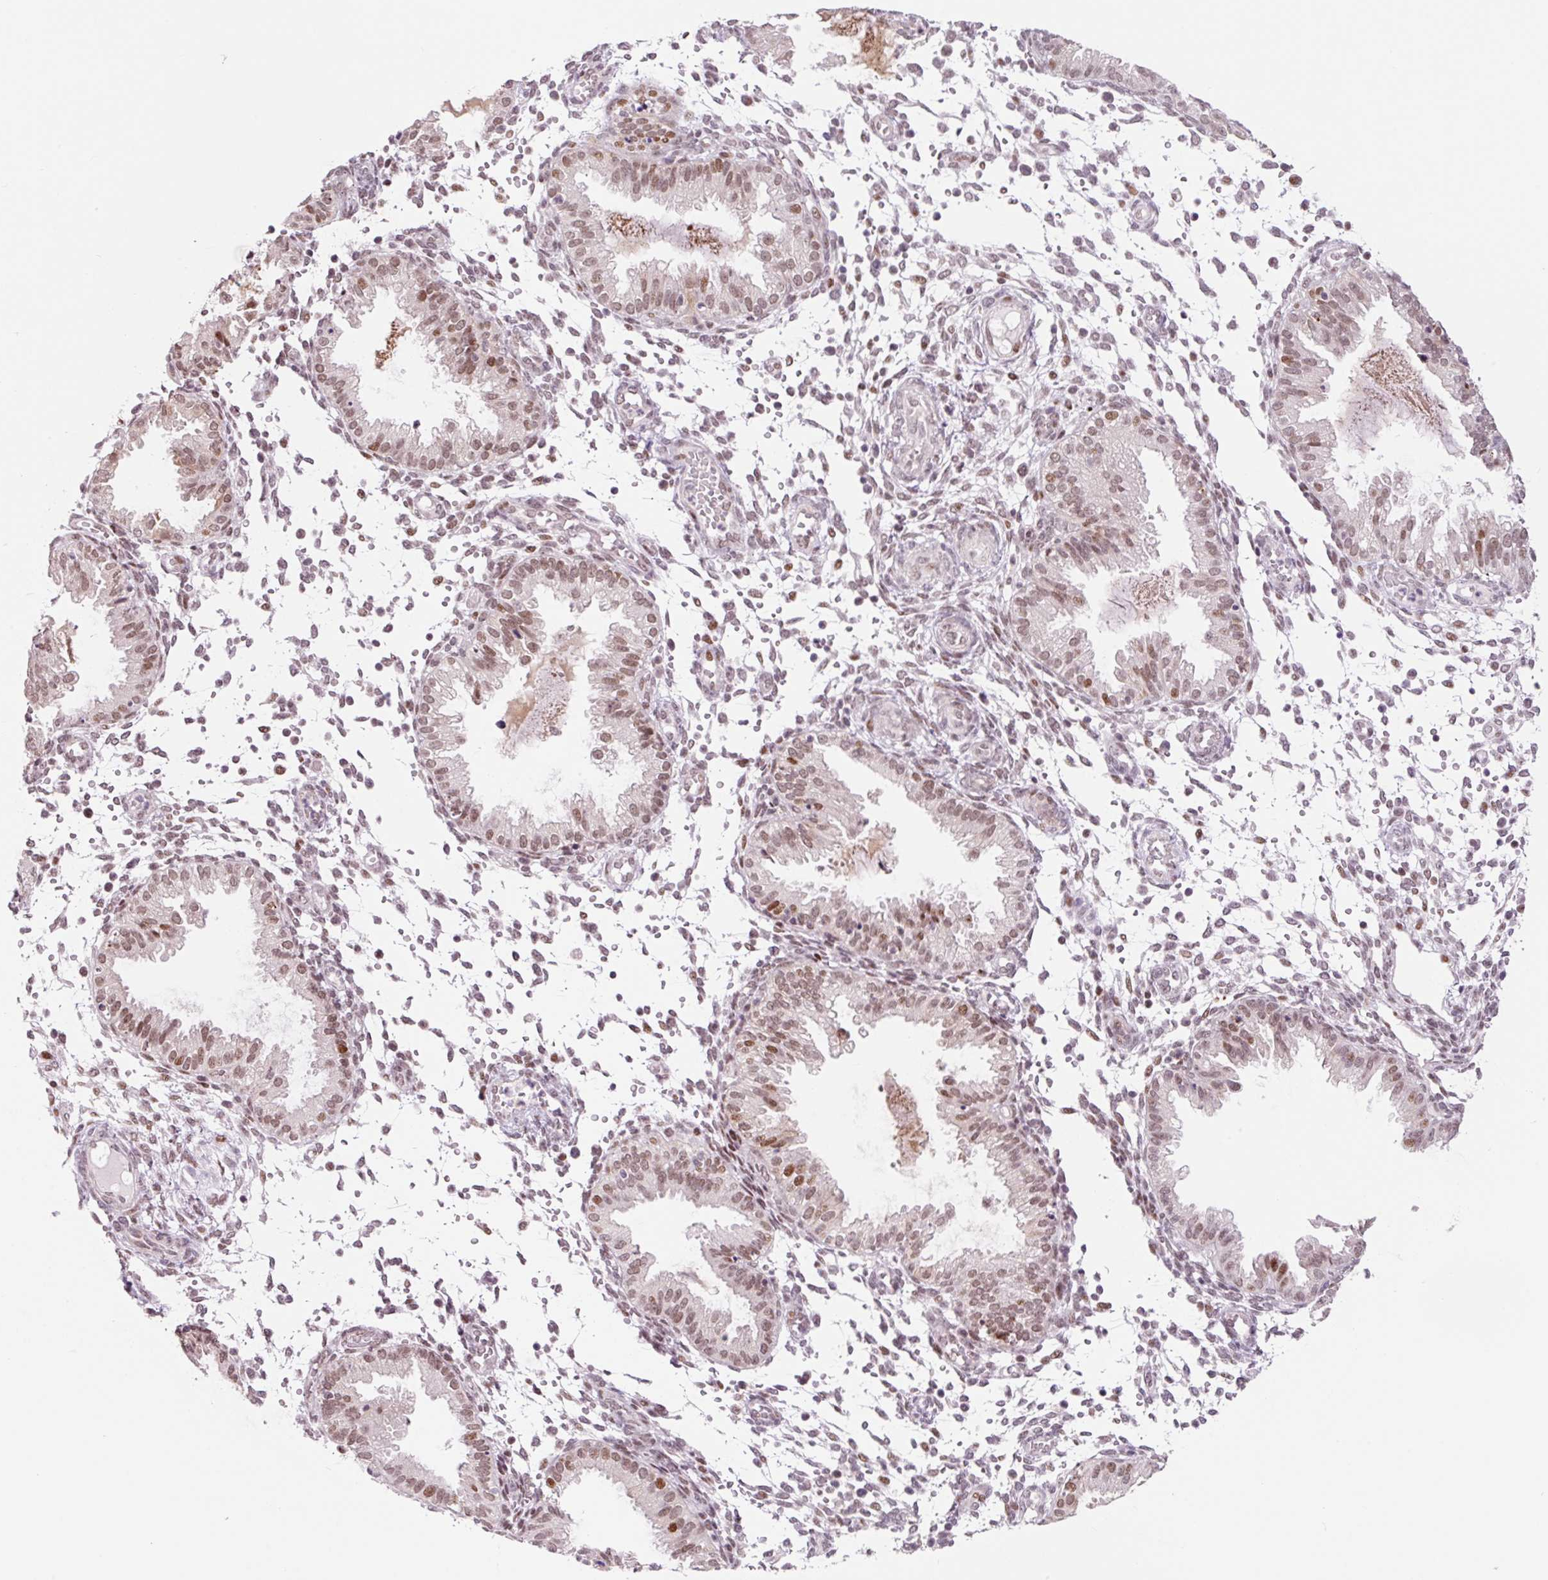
{"staining": {"intensity": "moderate", "quantity": "25%-75%", "location": "nuclear"}, "tissue": "endometrium", "cell_type": "Cells in endometrial stroma", "image_type": "normal", "snomed": [{"axis": "morphology", "description": "Normal tissue, NOS"}, {"axis": "topography", "description": "Endometrium"}], "caption": "Immunohistochemistry histopathology image of unremarkable endometrium: human endometrium stained using immunohistochemistry (IHC) shows medium levels of moderate protein expression localized specifically in the nuclear of cells in endometrial stroma, appearing as a nuclear brown color.", "gene": "CCNL2", "patient": {"sex": "female", "age": 33}}